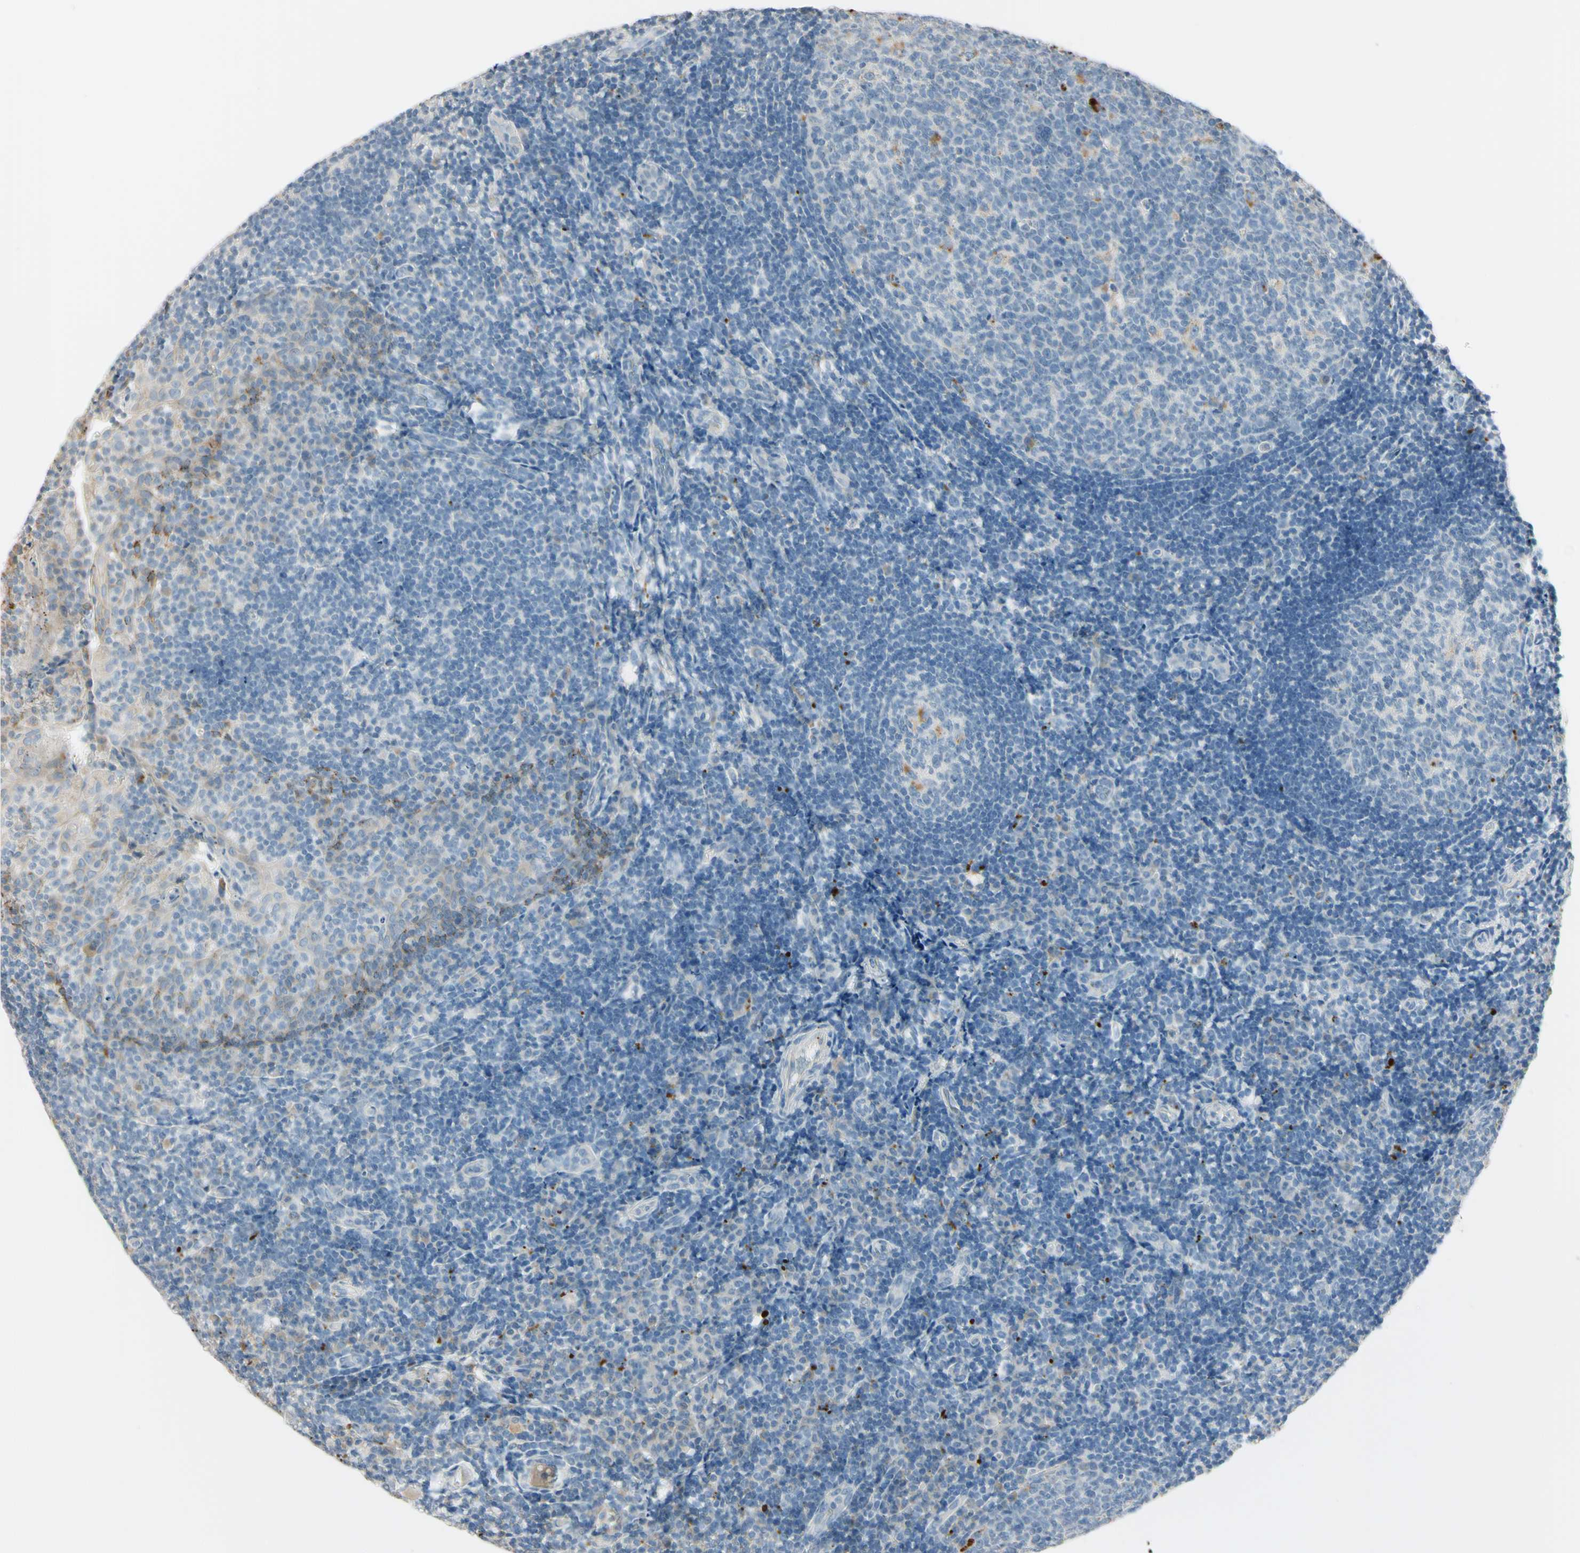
{"staining": {"intensity": "weak", "quantity": "25%-75%", "location": "cytoplasmic/membranous"}, "tissue": "tonsil", "cell_type": "Germinal center cells", "image_type": "normal", "snomed": [{"axis": "morphology", "description": "Normal tissue, NOS"}, {"axis": "topography", "description": "Tonsil"}], "caption": "The image displays staining of benign tonsil, revealing weak cytoplasmic/membranous protein staining (brown color) within germinal center cells.", "gene": "ANGPTL1", "patient": {"sex": "female", "age": 40}}